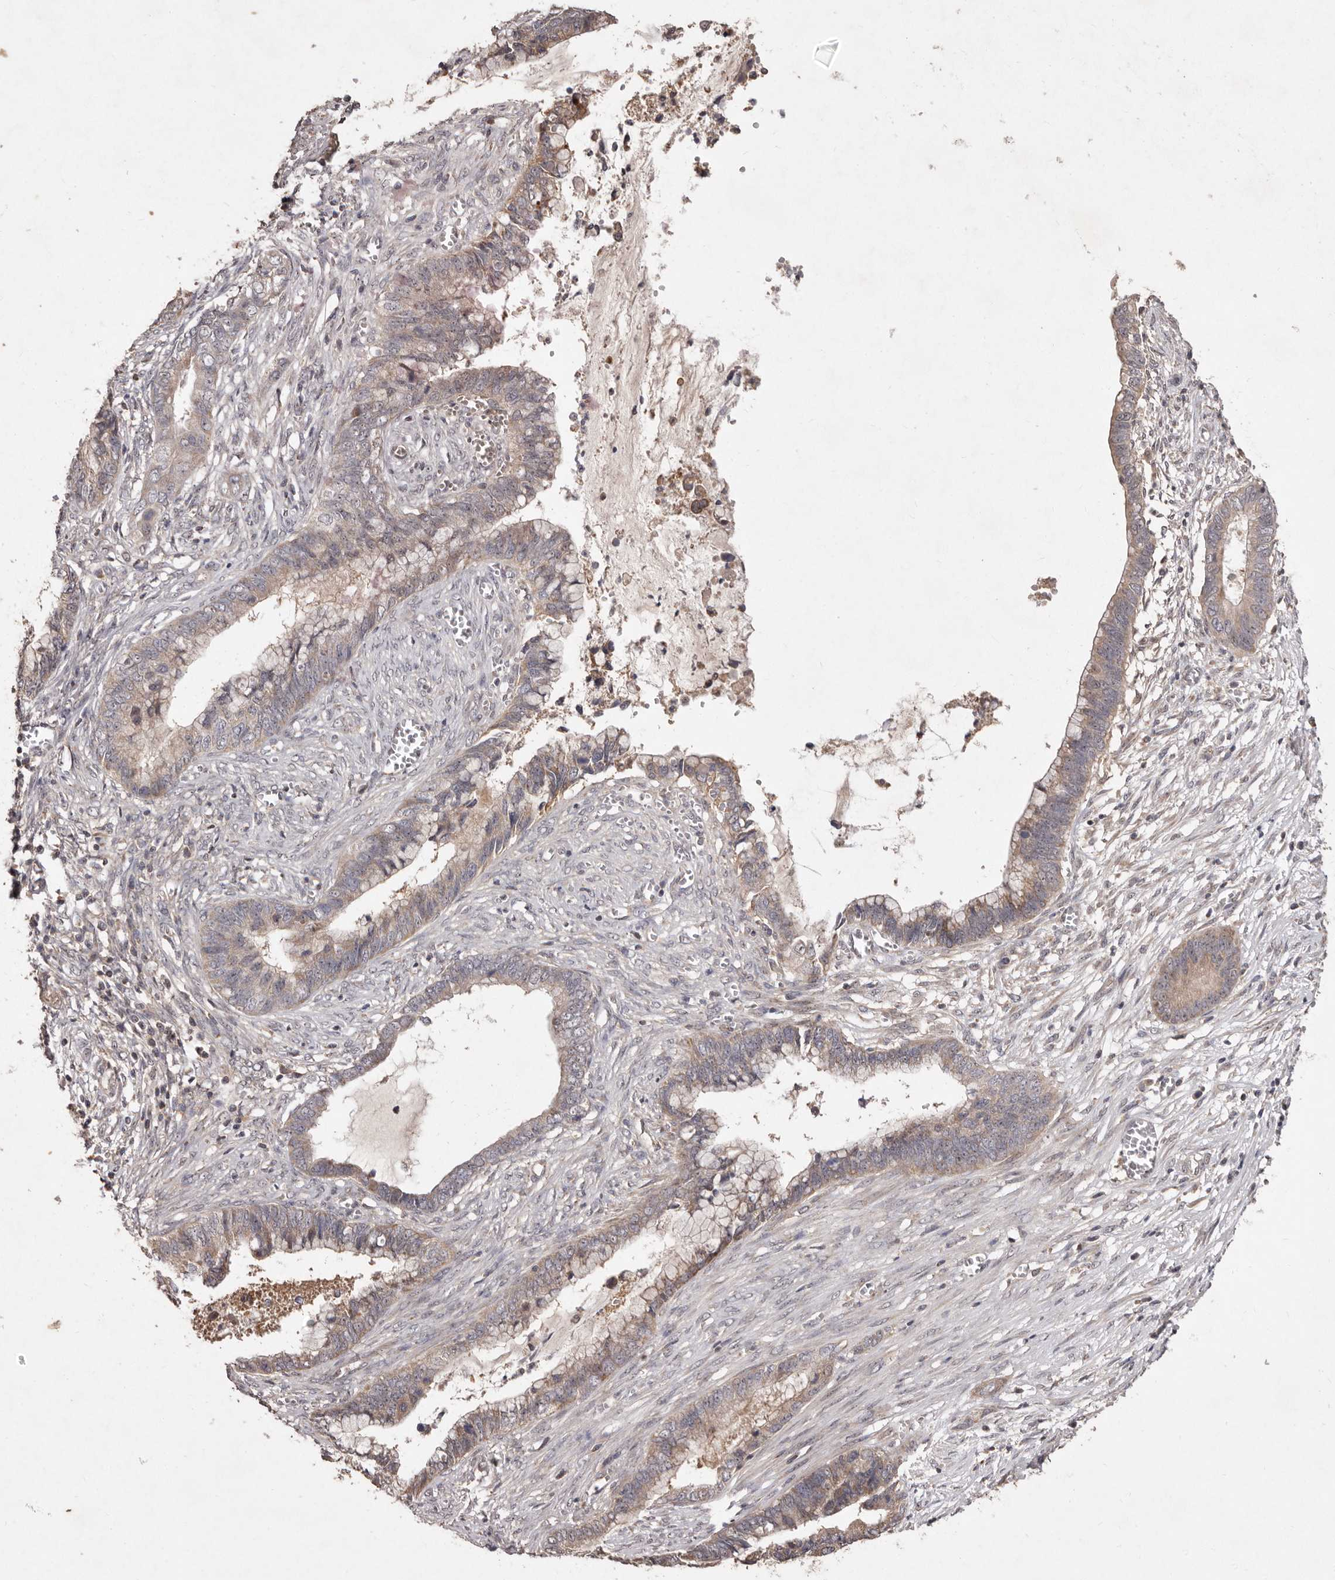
{"staining": {"intensity": "weak", "quantity": ">75%", "location": "cytoplasmic/membranous"}, "tissue": "cervical cancer", "cell_type": "Tumor cells", "image_type": "cancer", "snomed": [{"axis": "morphology", "description": "Adenocarcinoma, NOS"}, {"axis": "topography", "description": "Cervix"}], "caption": "Cervical cancer (adenocarcinoma) stained with immunohistochemistry (IHC) shows weak cytoplasmic/membranous expression in approximately >75% of tumor cells.", "gene": "FLAD1", "patient": {"sex": "female", "age": 44}}